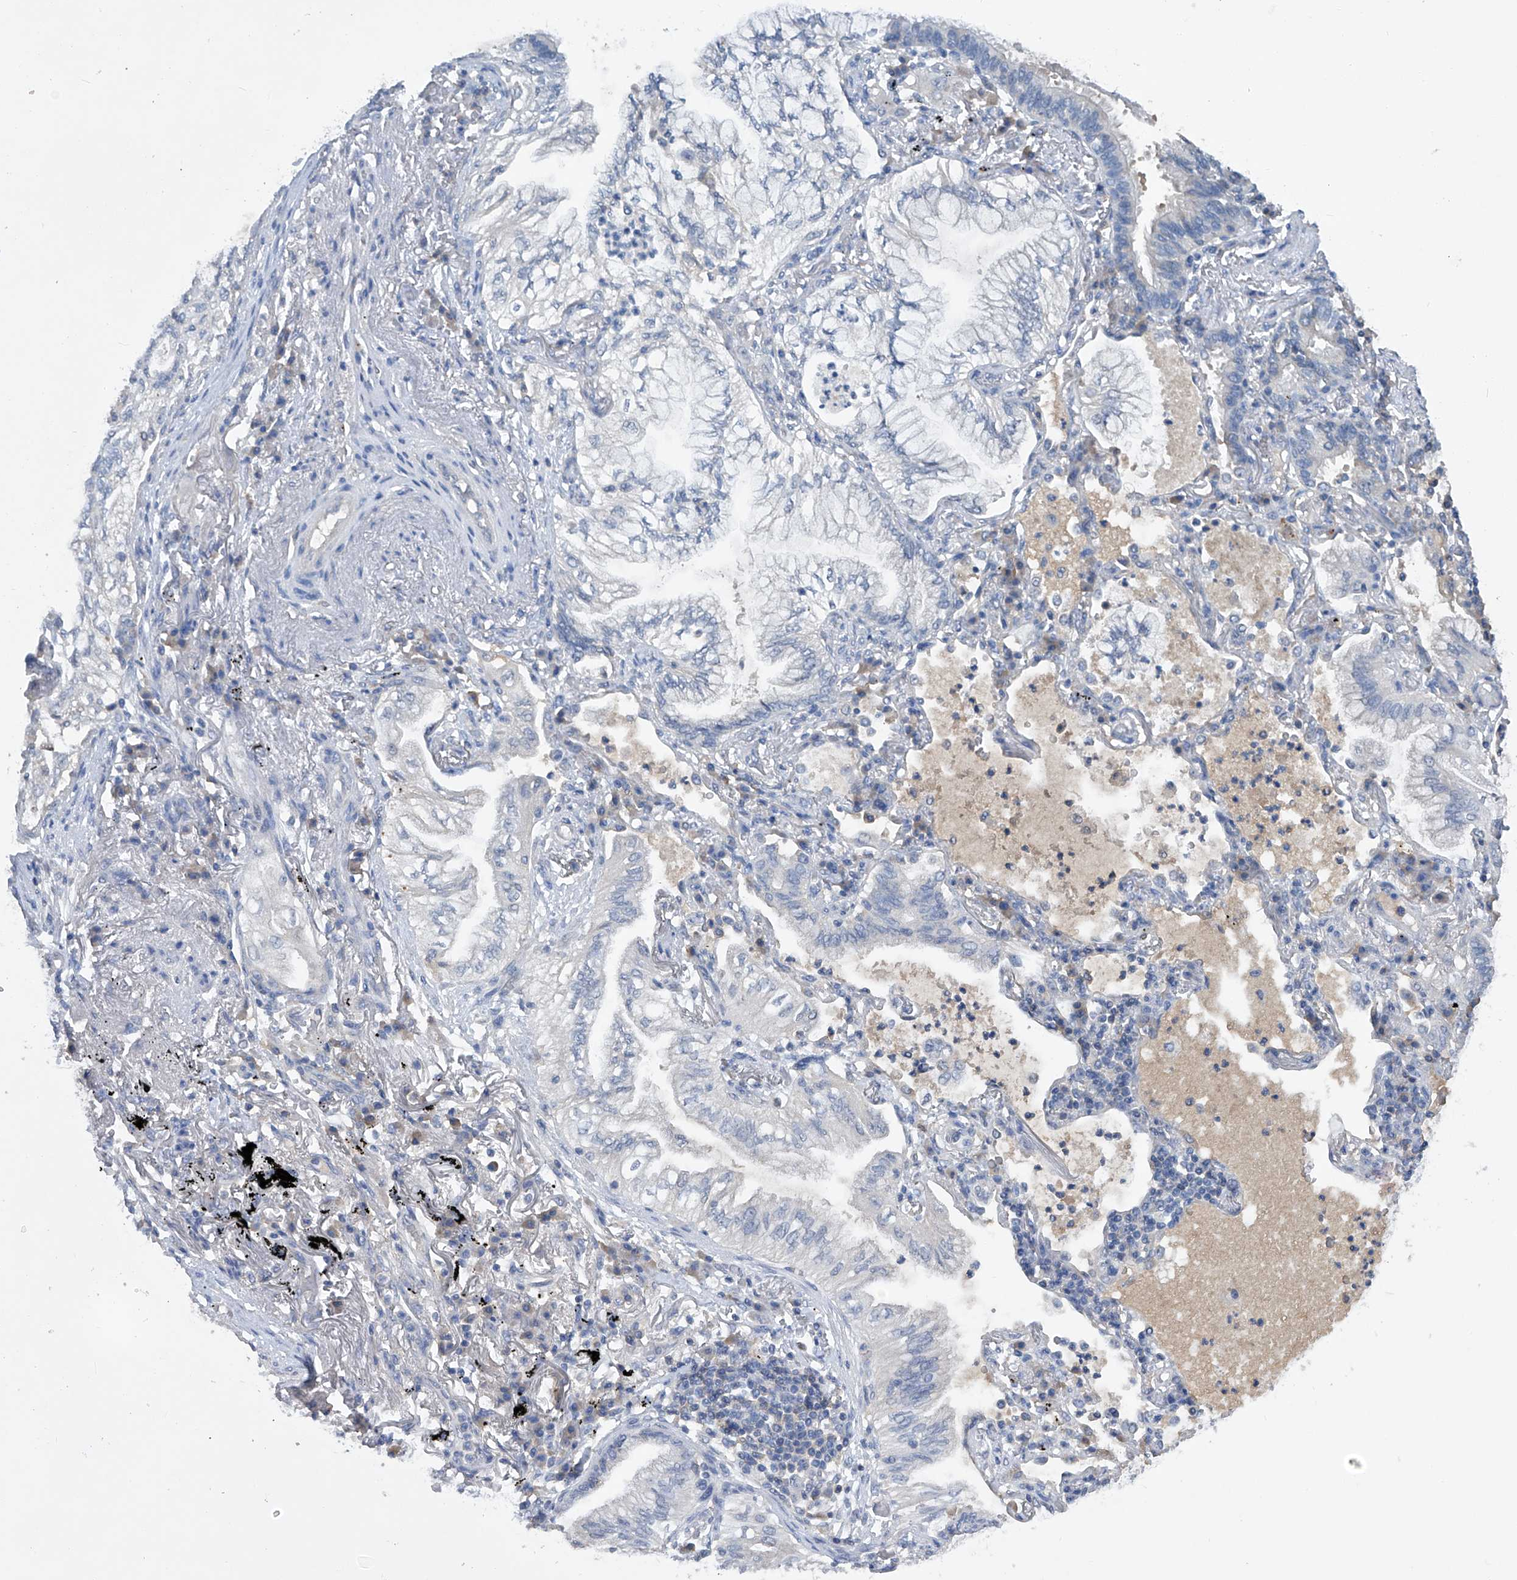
{"staining": {"intensity": "negative", "quantity": "none", "location": "none"}, "tissue": "lung cancer", "cell_type": "Tumor cells", "image_type": "cancer", "snomed": [{"axis": "morphology", "description": "Adenocarcinoma, NOS"}, {"axis": "topography", "description": "Lung"}], "caption": "DAB (3,3'-diaminobenzidine) immunohistochemical staining of human adenocarcinoma (lung) demonstrates no significant expression in tumor cells.", "gene": "PCSK5", "patient": {"sex": "female", "age": 70}}